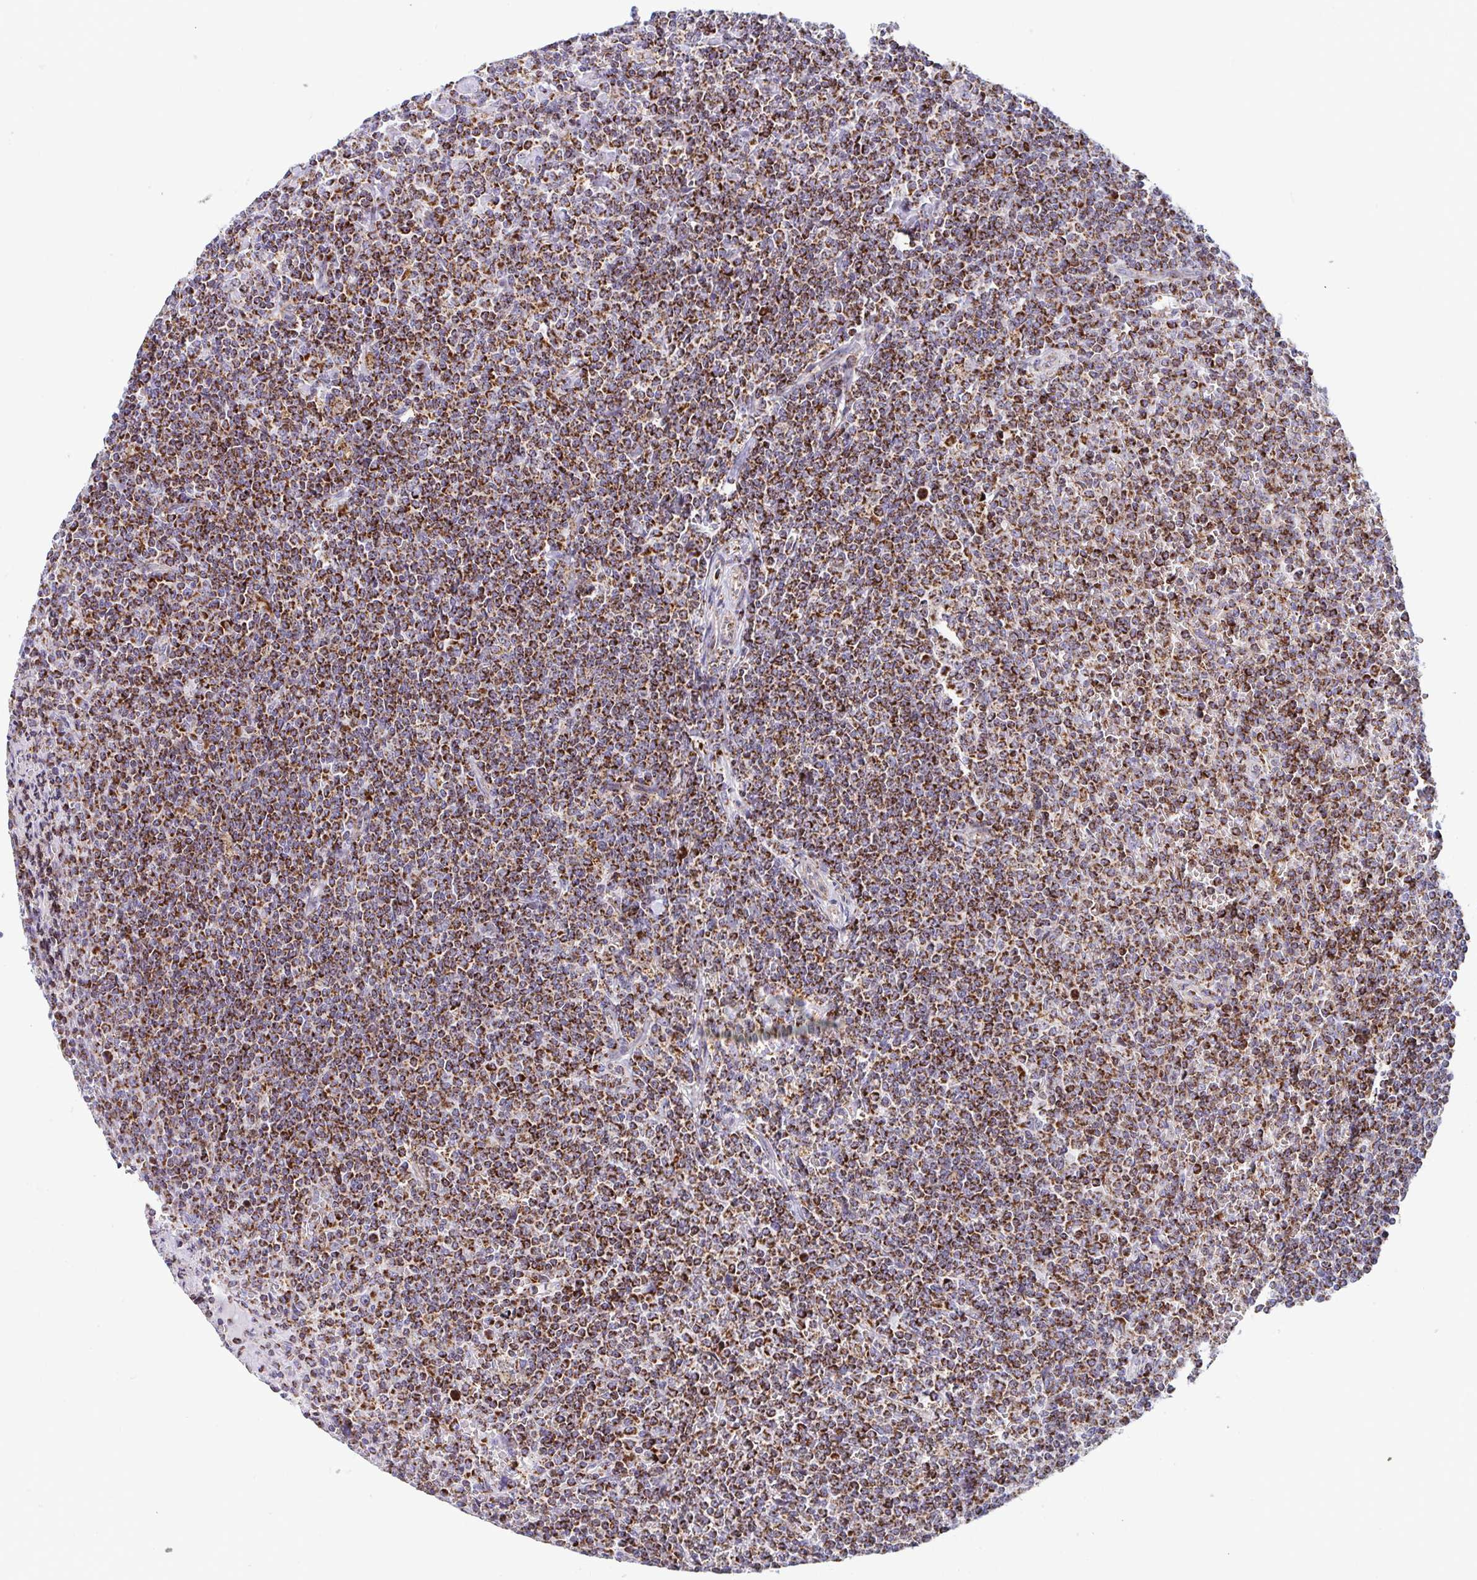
{"staining": {"intensity": "strong", "quantity": ">75%", "location": "cytoplasmic/membranous"}, "tissue": "lymphoma", "cell_type": "Tumor cells", "image_type": "cancer", "snomed": [{"axis": "morphology", "description": "Malignant lymphoma, non-Hodgkin's type, Low grade"}, {"axis": "topography", "description": "Spleen"}], "caption": "Protein positivity by immunohistochemistry shows strong cytoplasmic/membranous staining in about >75% of tumor cells in lymphoma.", "gene": "ATP5MJ", "patient": {"sex": "female", "age": 19}}